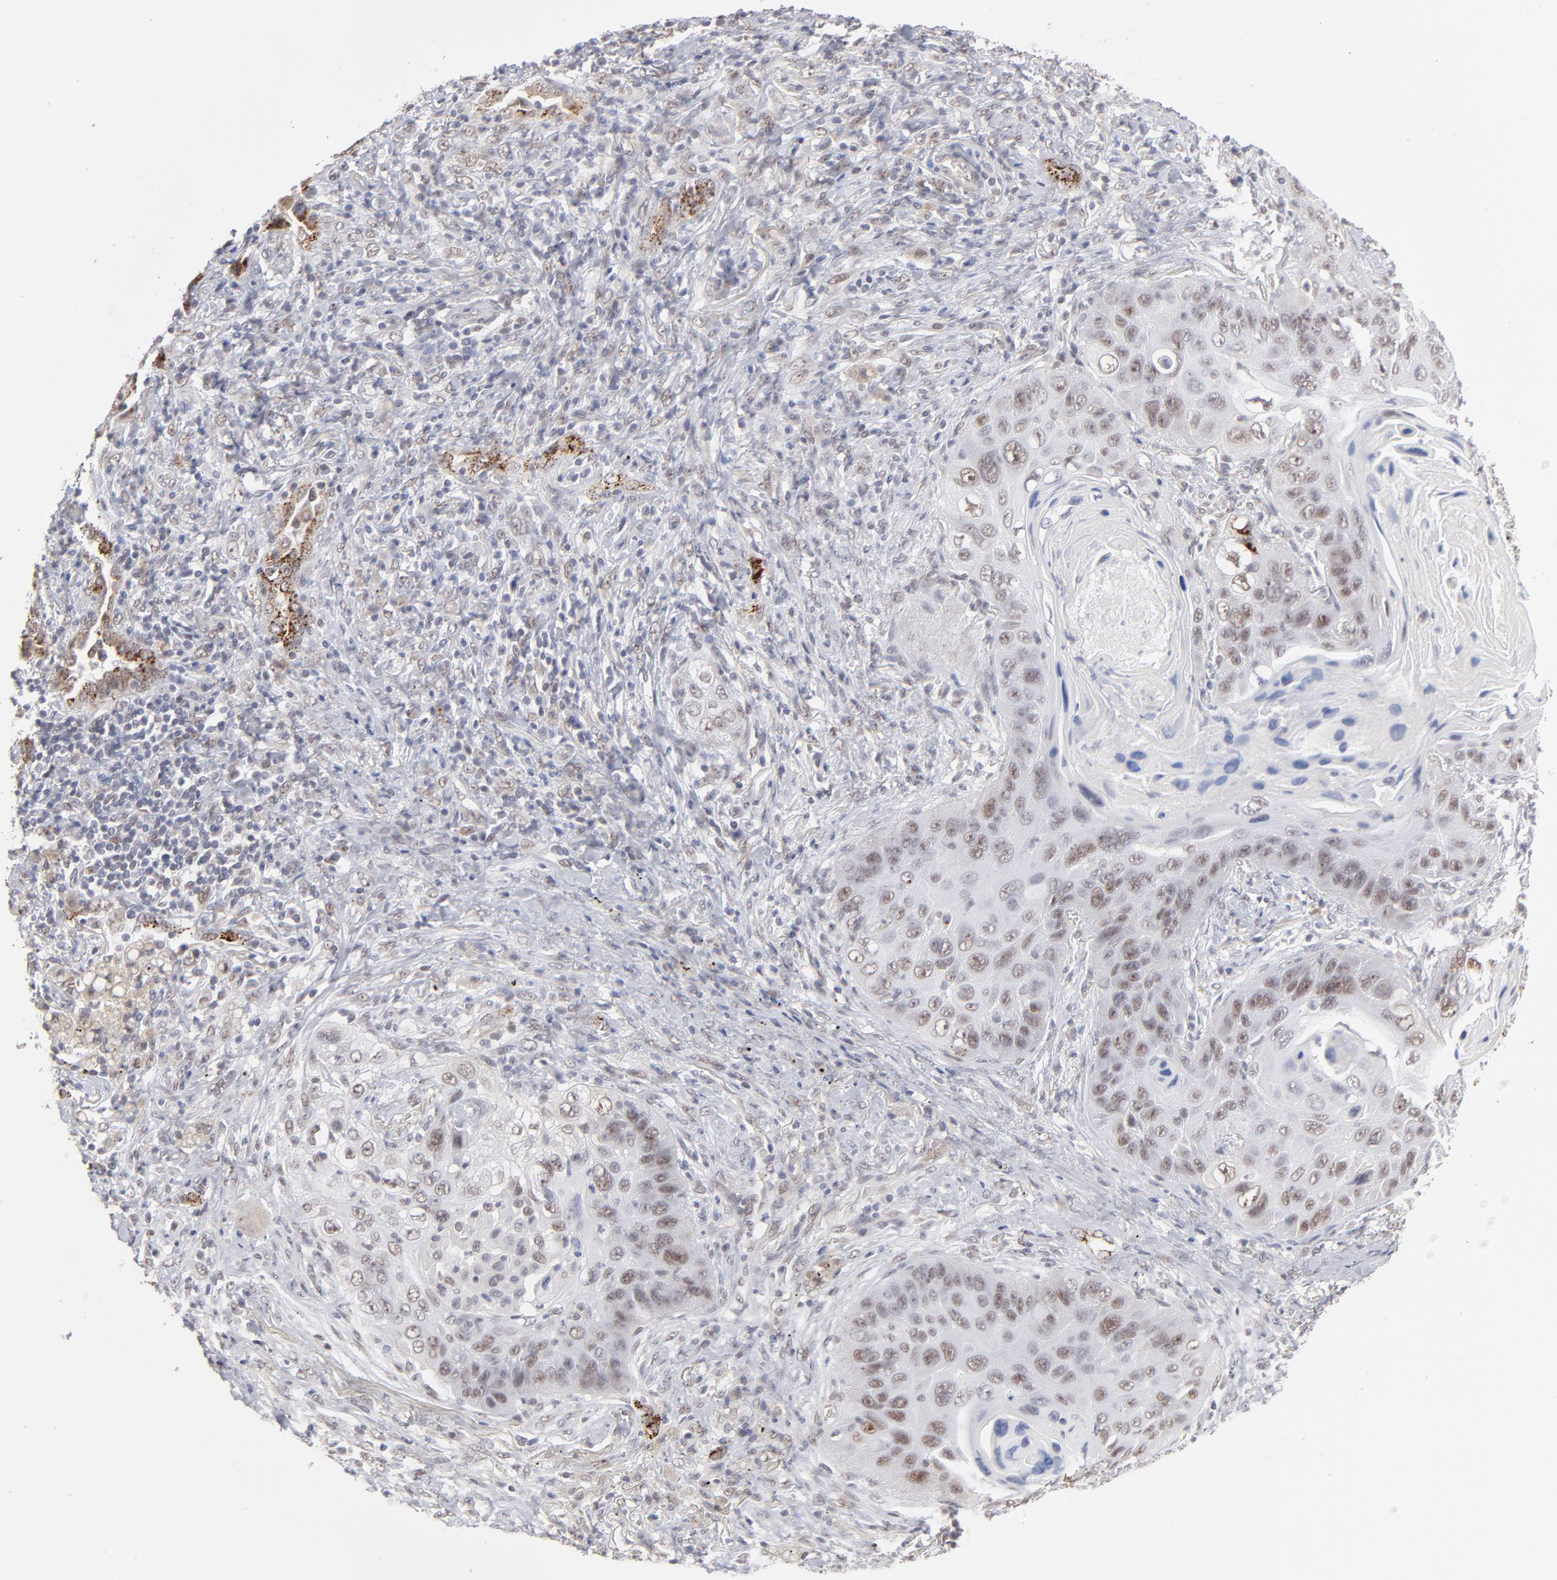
{"staining": {"intensity": "weak", "quantity": "25%-75%", "location": "cytoplasmic/membranous,nuclear"}, "tissue": "lung cancer", "cell_type": "Tumor cells", "image_type": "cancer", "snomed": [{"axis": "morphology", "description": "Squamous cell carcinoma, NOS"}, {"axis": "topography", "description": "Lung"}], "caption": "Immunohistochemical staining of lung cancer (squamous cell carcinoma) exhibits weak cytoplasmic/membranous and nuclear protein positivity in about 25%-75% of tumor cells. The protein of interest is stained brown, and the nuclei are stained in blue (DAB (3,3'-diaminobenzidine) IHC with brightfield microscopy, high magnification).", "gene": "NBN", "patient": {"sex": "female", "age": 67}}